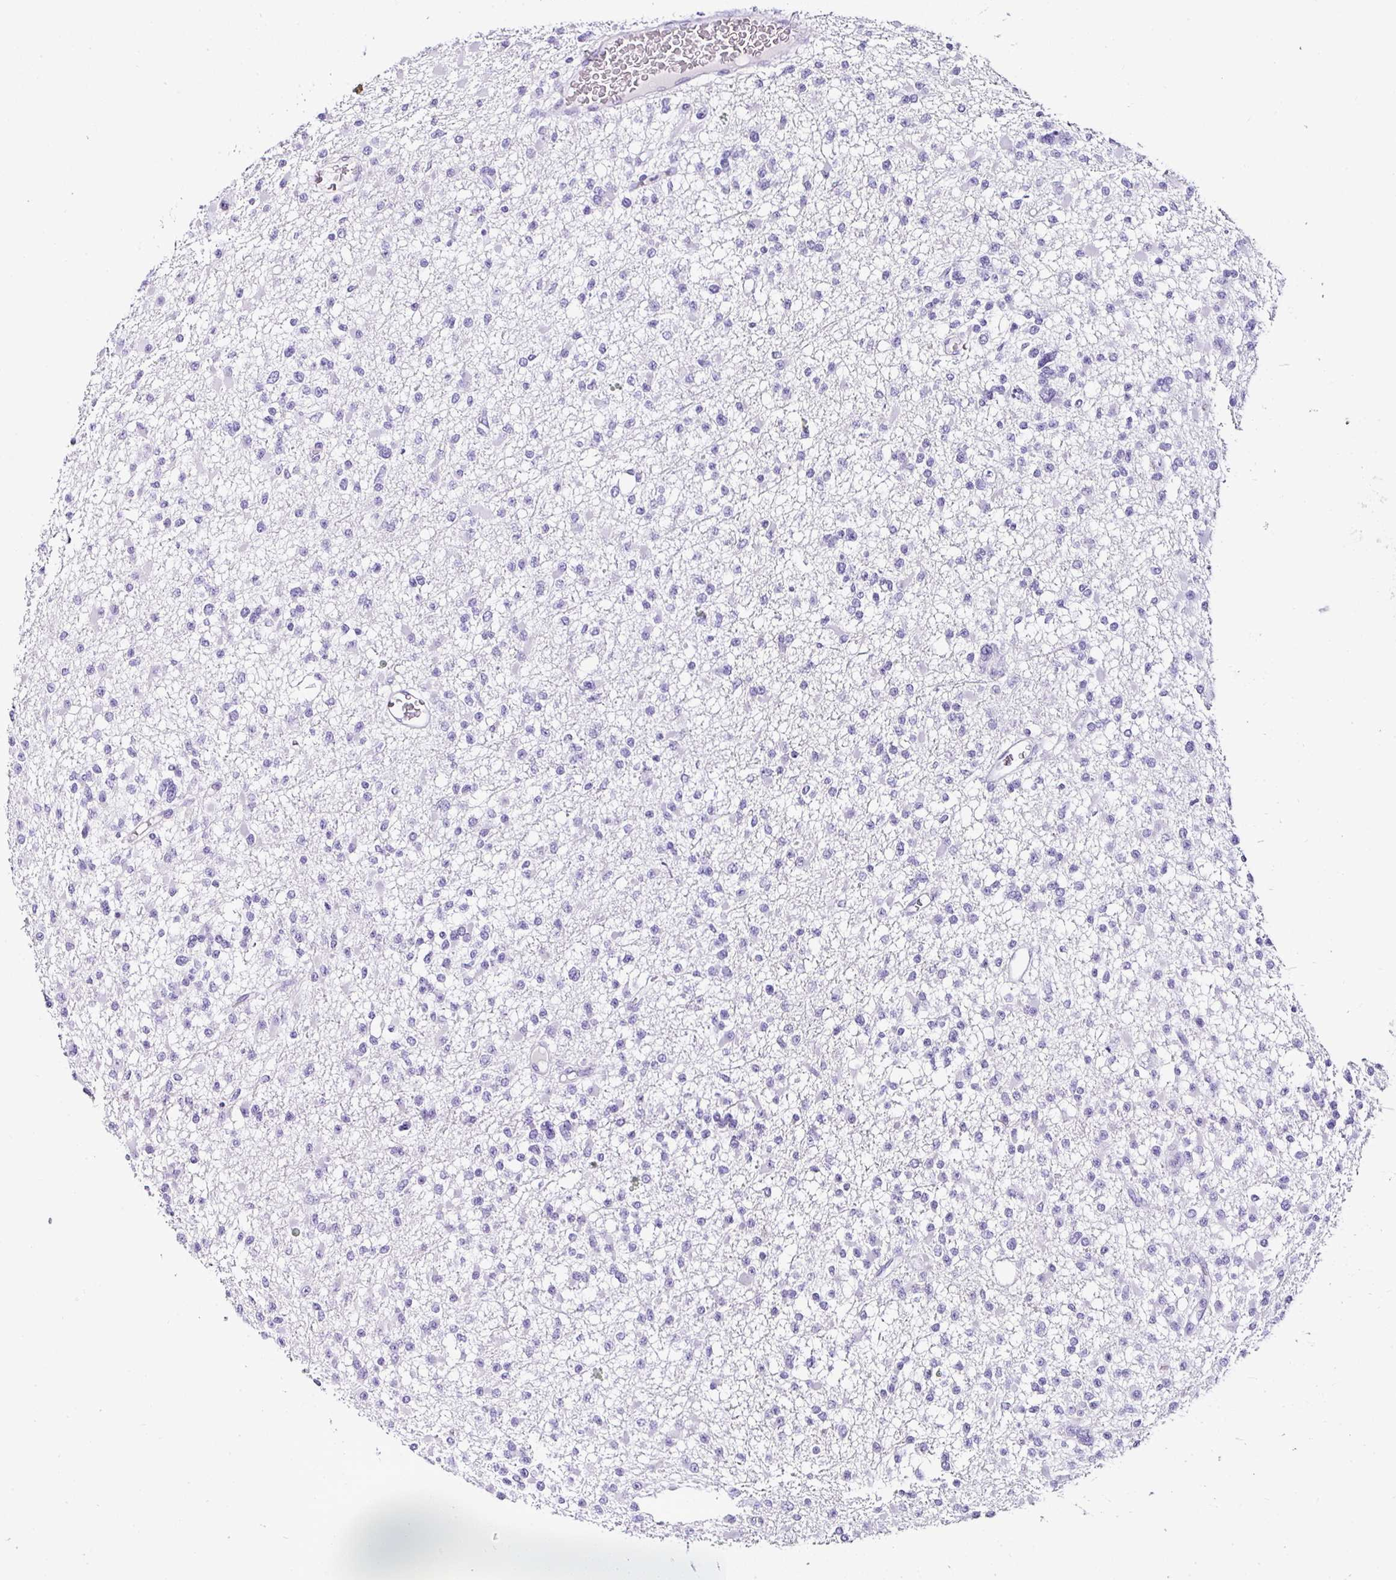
{"staining": {"intensity": "negative", "quantity": "none", "location": "none"}, "tissue": "glioma", "cell_type": "Tumor cells", "image_type": "cancer", "snomed": [{"axis": "morphology", "description": "Glioma, malignant, Low grade"}, {"axis": "topography", "description": "Brain"}], "caption": "DAB (3,3'-diaminobenzidine) immunohistochemical staining of human glioma demonstrates no significant staining in tumor cells.", "gene": "SERPINB3", "patient": {"sex": "female", "age": 22}}